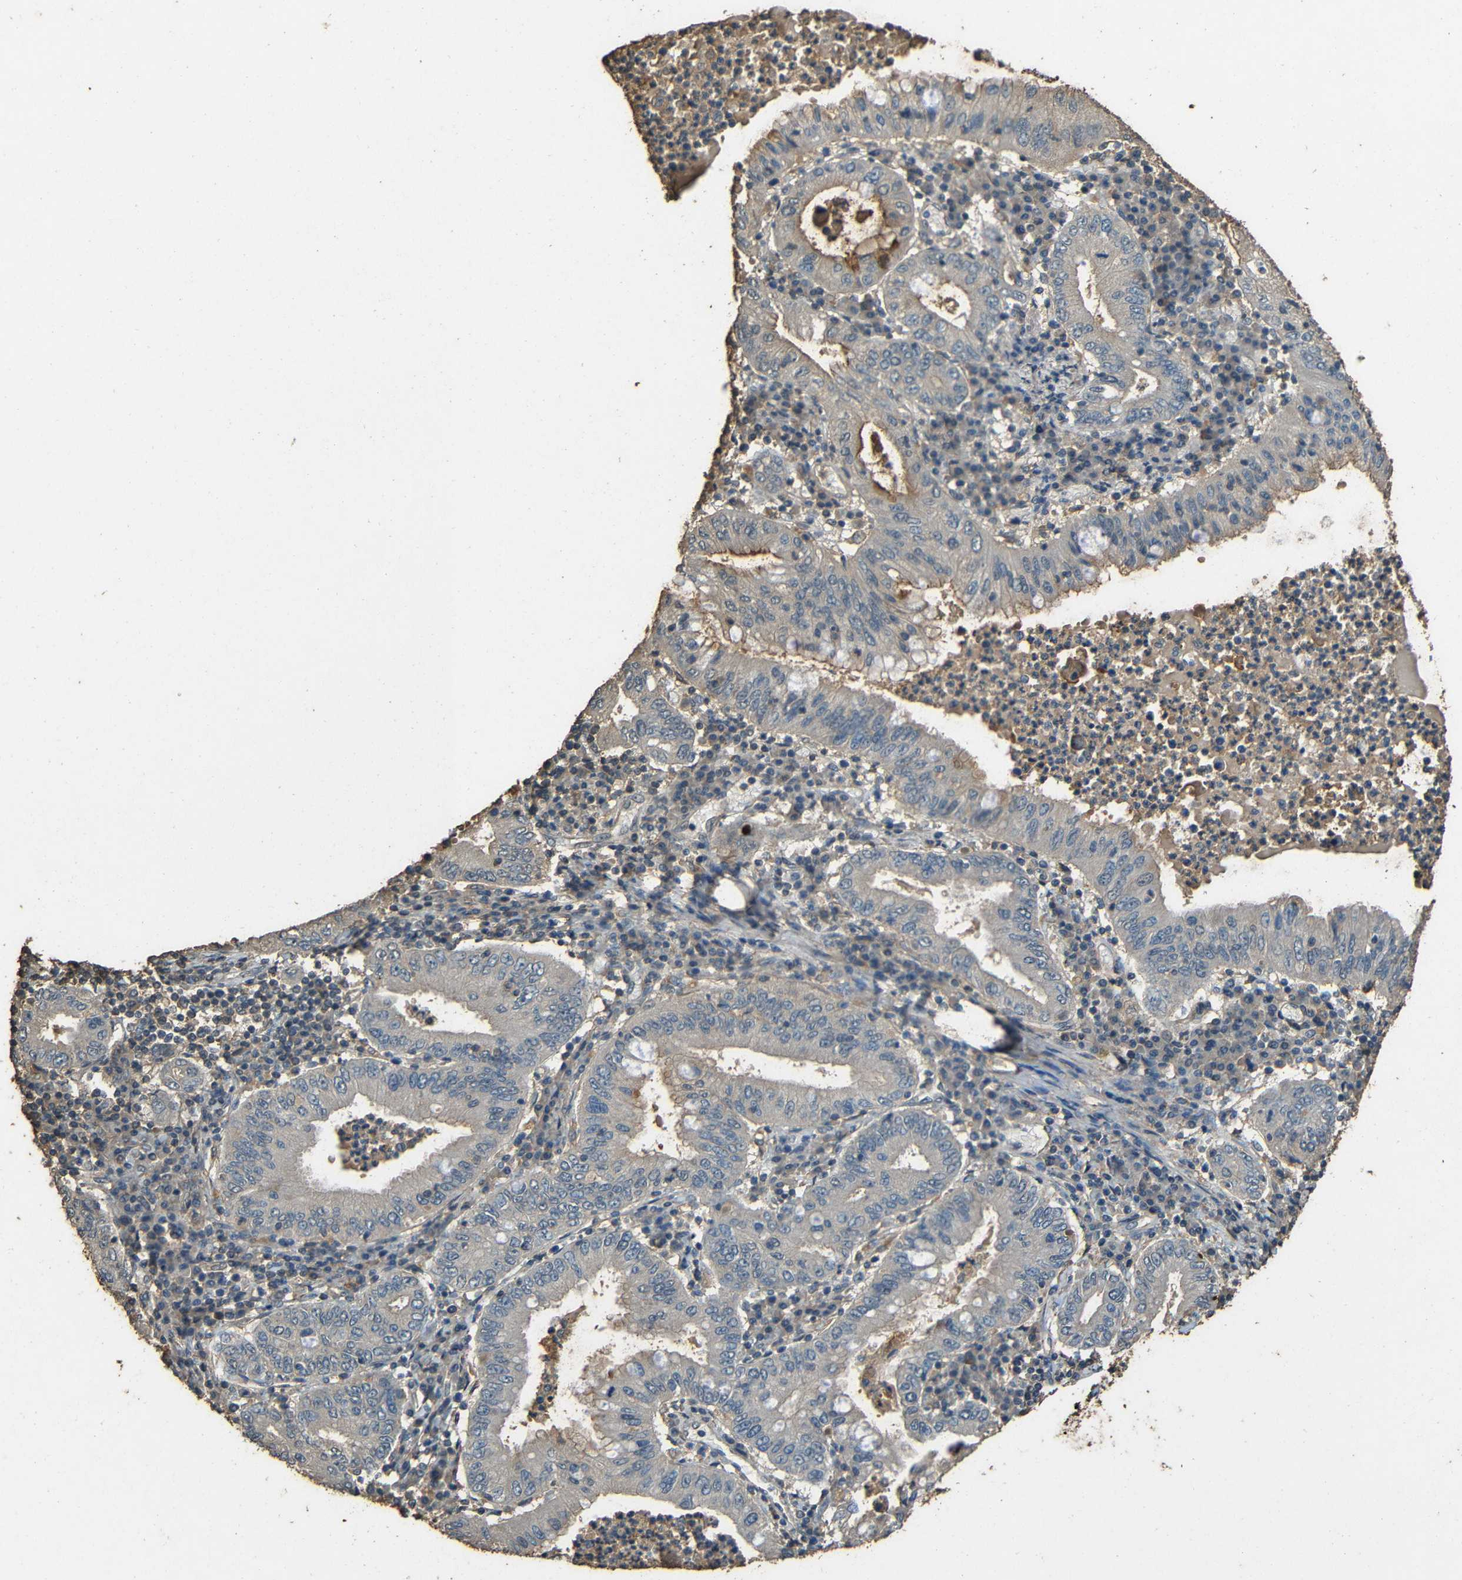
{"staining": {"intensity": "moderate", "quantity": "<25%", "location": "cytoplasmic/membranous"}, "tissue": "stomach cancer", "cell_type": "Tumor cells", "image_type": "cancer", "snomed": [{"axis": "morphology", "description": "Normal tissue, NOS"}, {"axis": "morphology", "description": "Adenocarcinoma, NOS"}, {"axis": "topography", "description": "Esophagus"}, {"axis": "topography", "description": "Stomach, upper"}, {"axis": "topography", "description": "Peripheral nerve tissue"}], "caption": "Immunohistochemistry photomicrograph of neoplastic tissue: human stomach cancer (adenocarcinoma) stained using IHC exhibits low levels of moderate protein expression localized specifically in the cytoplasmic/membranous of tumor cells, appearing as a cytoplasmic/membranous brown color.", "gene": "PDE5A", "patient": {"sex": "male", "age": 62}}